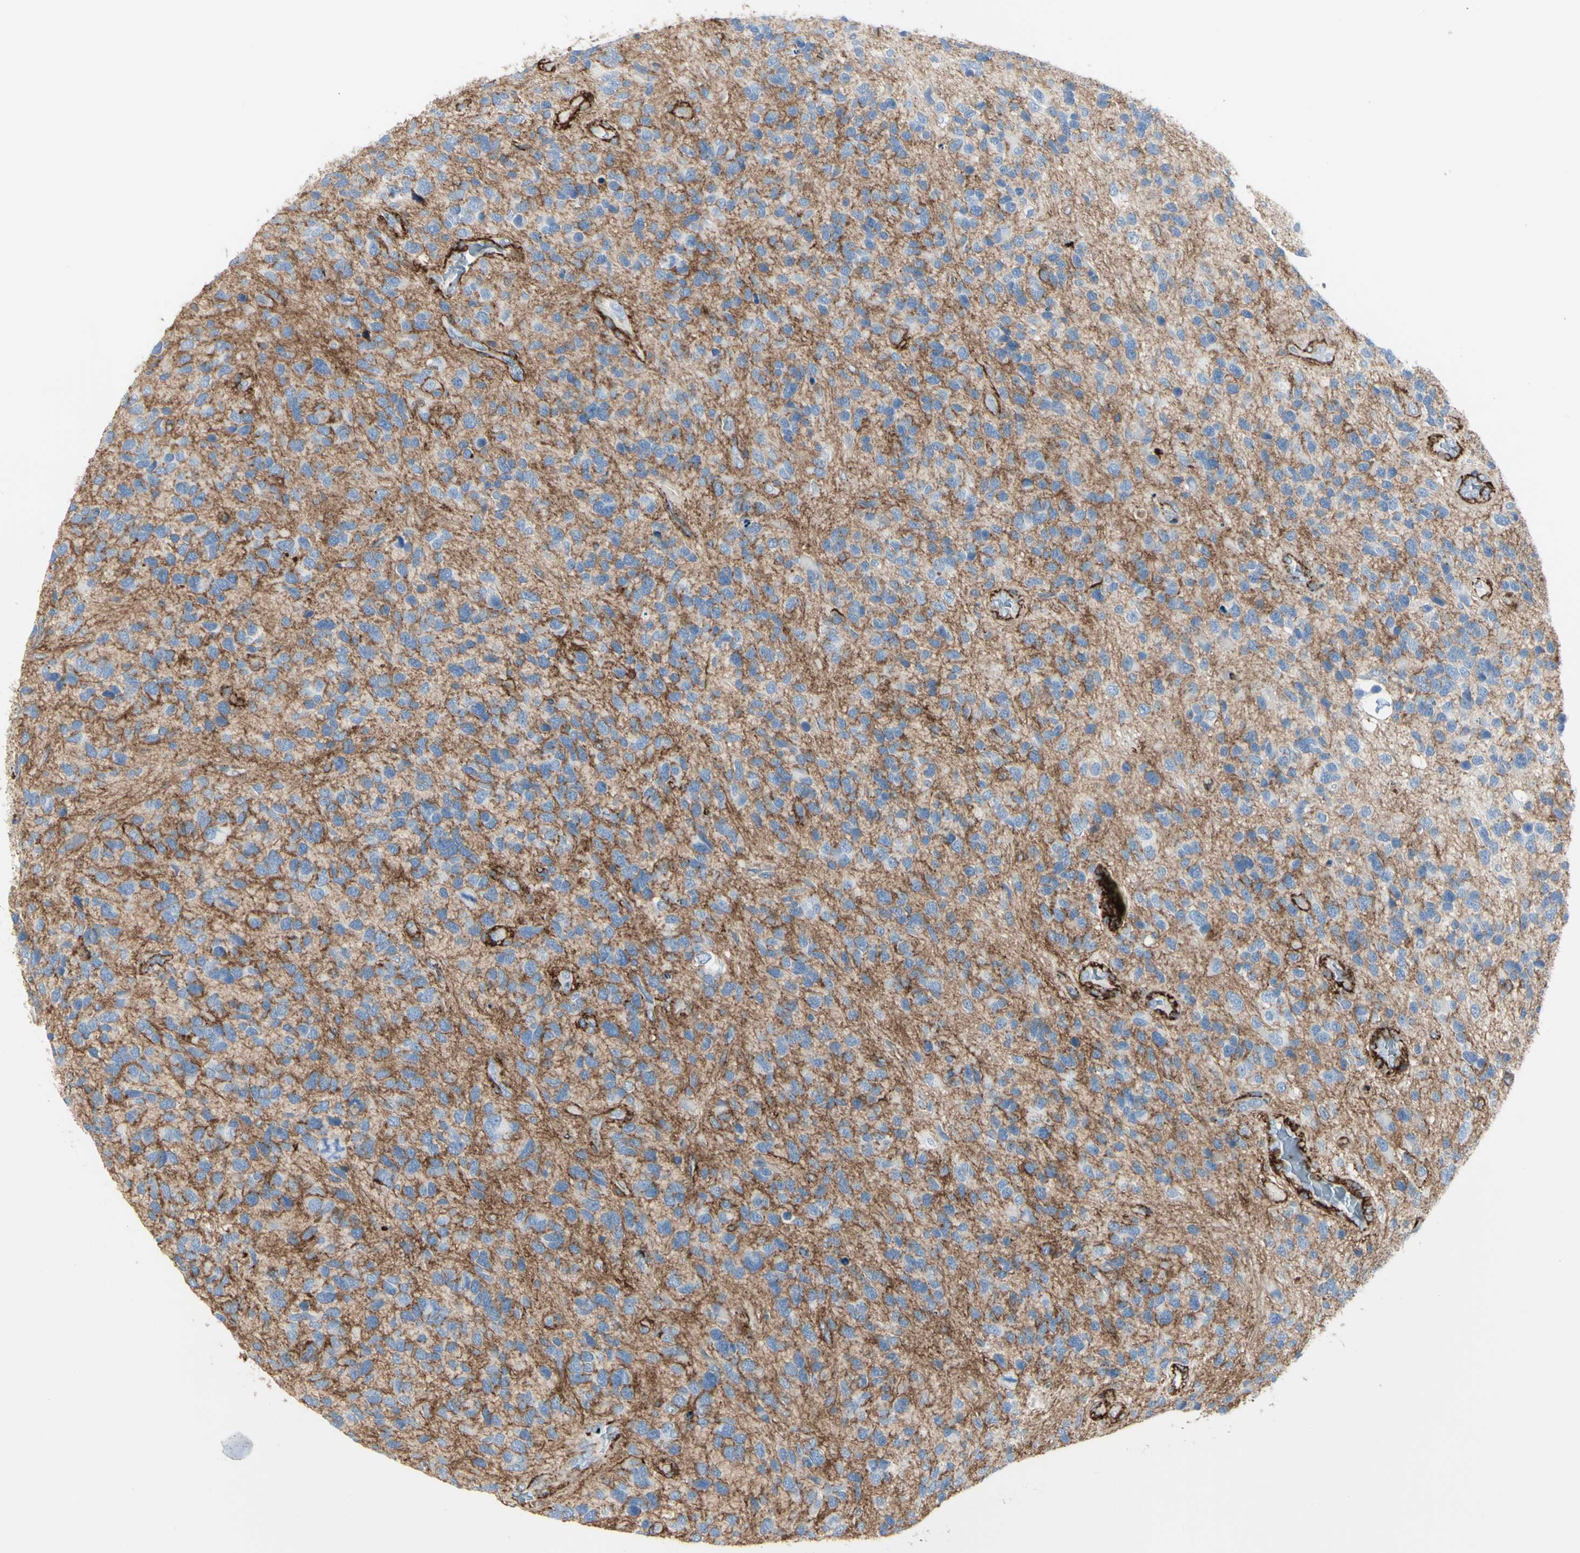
{"staining": {"intensity": "moderate", "quantity": "<25%", "location": "cytoplasmic/membranous"}, "tissue": "glioma", "cell_type": "Tumor cells", "image_type": "cancer", "snomed": [{"axis": "morphology", "description": "Glioma, malignant, High grade"}, {"axis": "topography", "description": "Brain"}], "caption": "There is low levels of moderate cytoplasmic/membranous staining in tumor cells of malignant glioma (high-grade), as demonstrated by immunohistochemical staining (brown color).", "gene": "CLEC2B", "patient": {"sex": "female", "age": 58}}